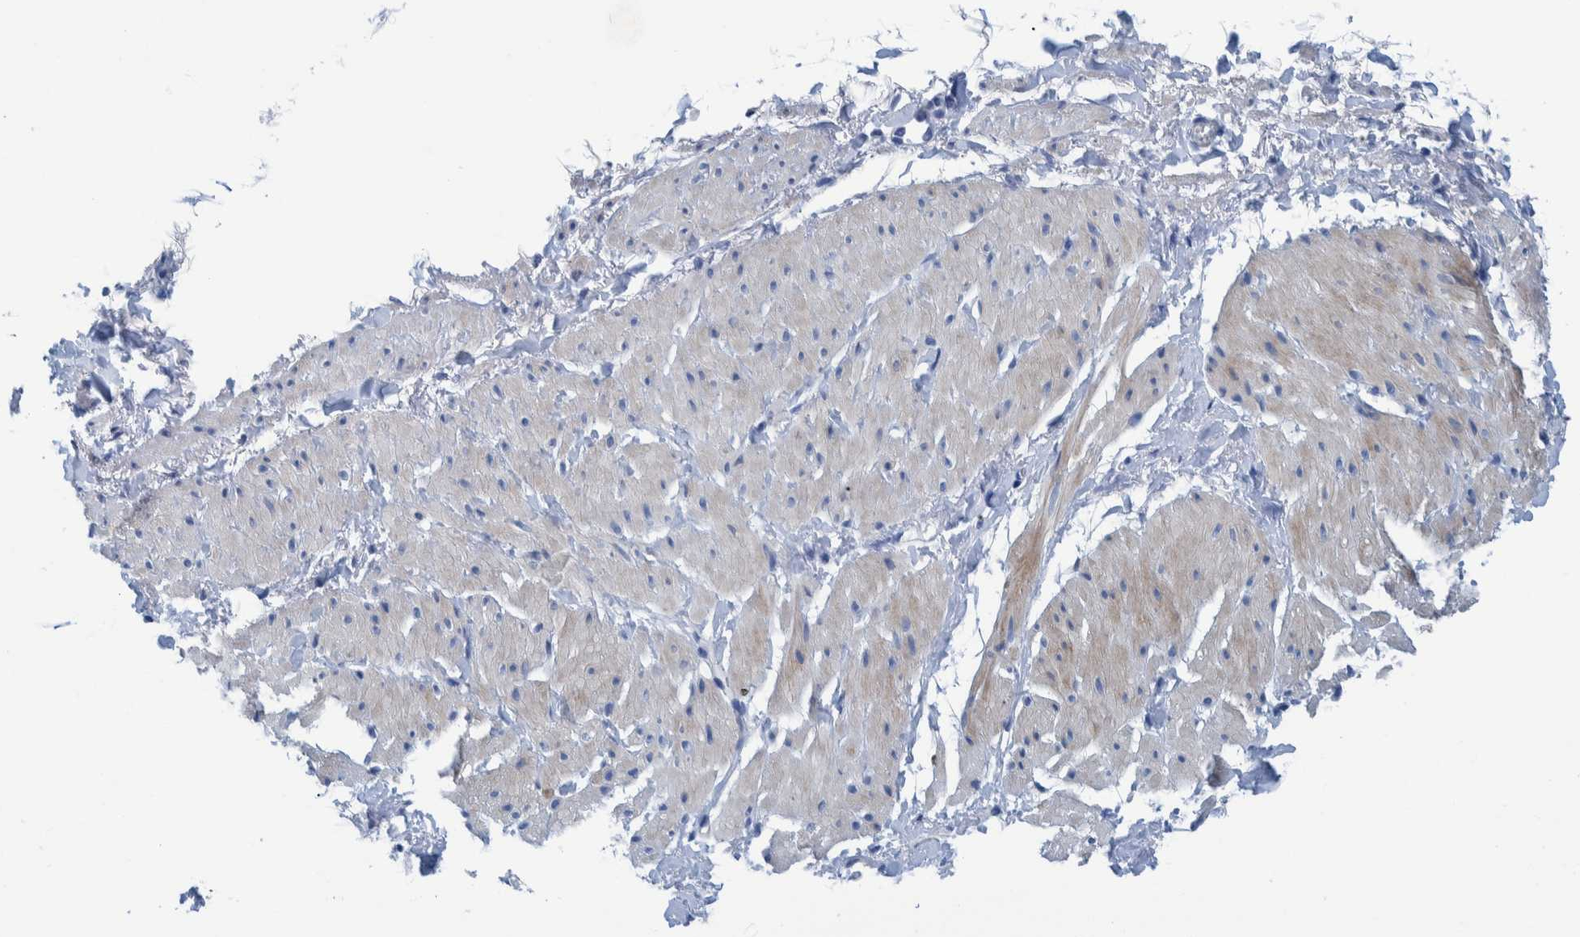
{"staining": {"intensity": "negative", "quantity": "none", "location": "none"}, "tissue": "smooth muscle", "cell_type": "Smooth muscle cells", "image_type": "normal", "snomed": [{"axis": "morphology", "description": "Normal tissue, NOS"}, {"axis": "topography", "description": "Smooth muscle"}], "caption": "This is an immunohistochemistry micrograph of unremarkable smooth muscle. There is no positivity in smooth muscle cells.", "gene": "IDO1", "patient": {"sex": "male", "age": 16}}